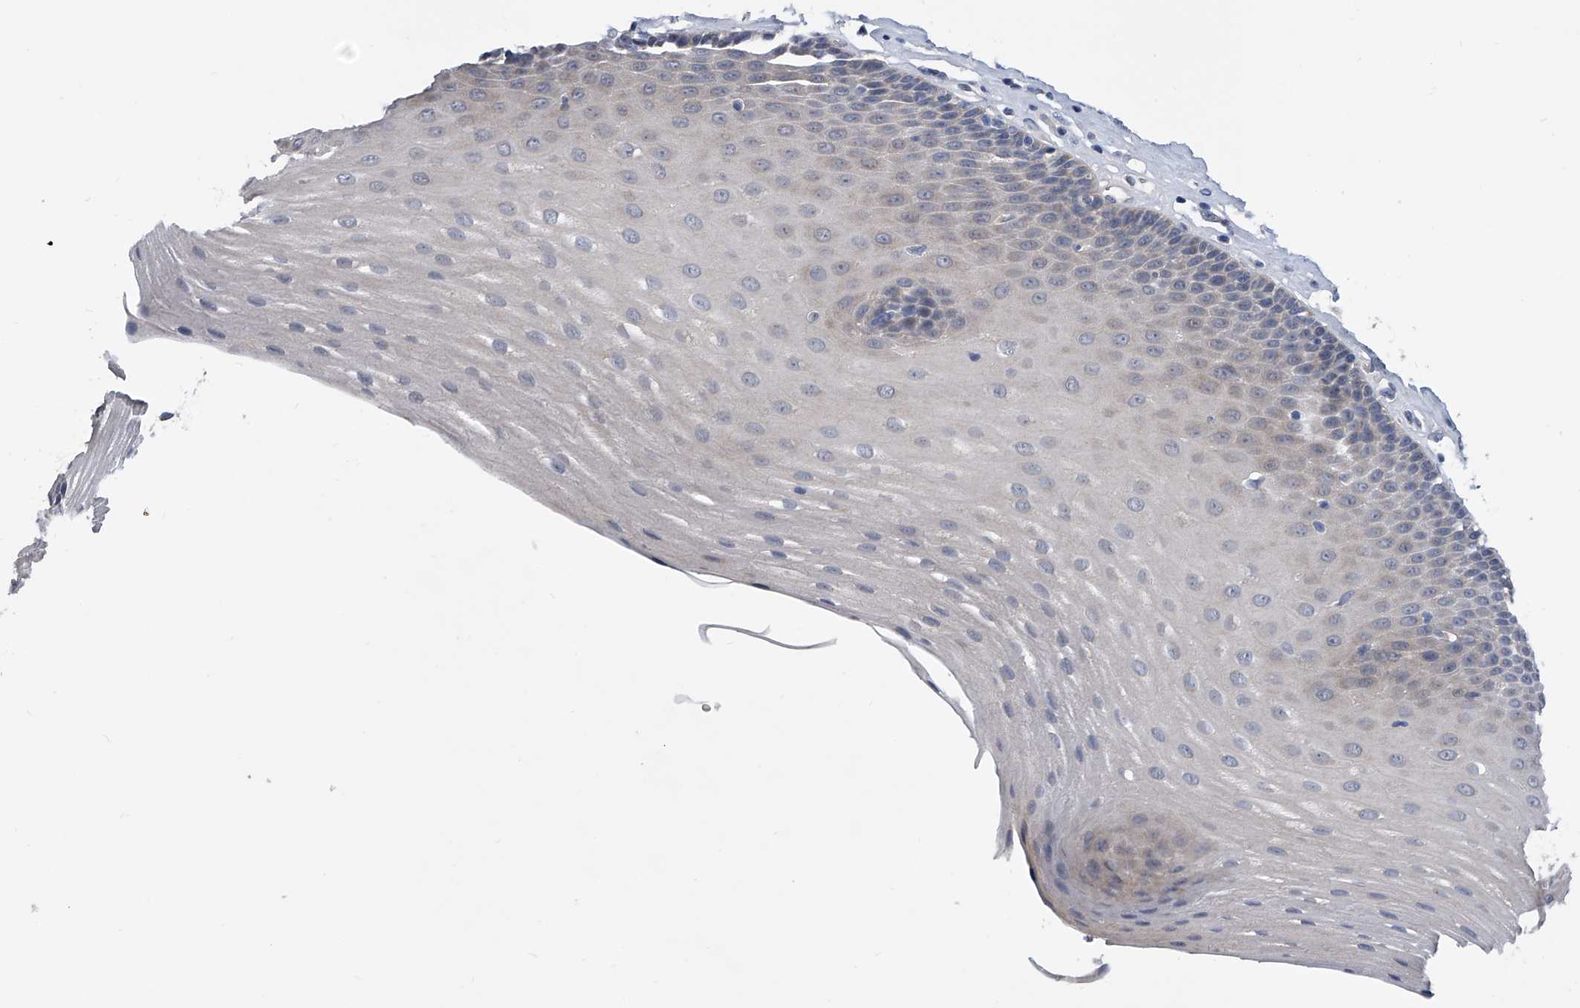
{"staining": {"intensity": "negative", "quantity": "none", "location": "none"}, "tissue": "esophagus", "cell_type": "Squamous epithelial cells", "image_type": "normal", "snomed": [{"axis": "morphology", "description": "Normal tissue, NOS"}, {"axis": "topography", "description": "Esophagus"}], "caption": "Immunohistochemistry image of normal esophagus: human esophagus stained with DAB (3,3'-diaminobenzidine) displays no significant protein staining in squamous epithelial cells. (DAB (3,3'-diaminobenzidine) immunohistochemistry (IHC) visualized using brightfield microscopy, high magnification).", "gene": "PGM3", "patient": {"sex": "male", "age": 62}}